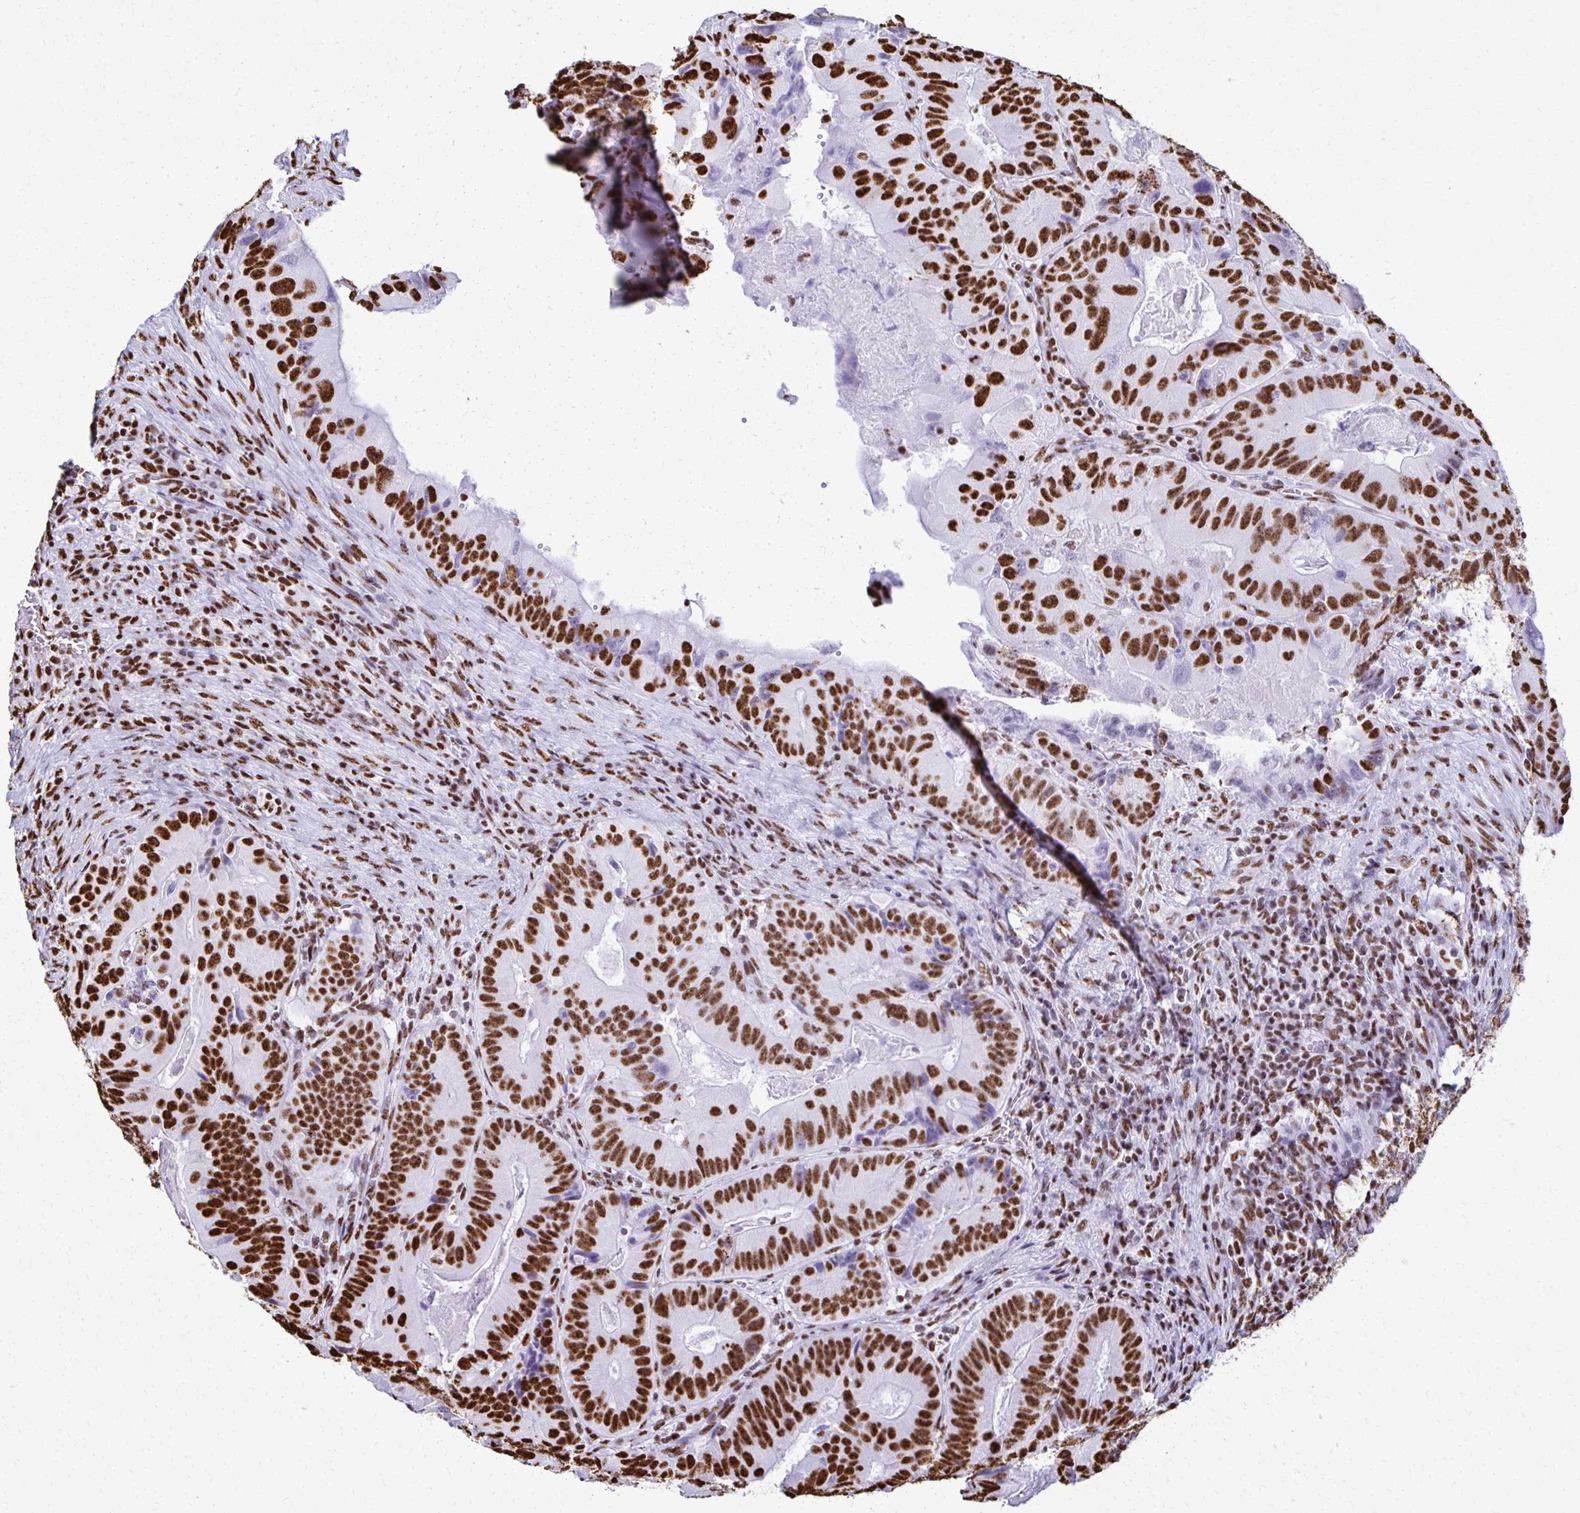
{"staining": {"intensity": "strong", "quantity": ">75%", "location": "nuclear"}, "tissue": "colorectal cancer", "cell_type": "Tumor cells", "image_type": "cancer", "snomed": [{"axis": "morphology", "description": "Adenocarcinoma, NOS"}, {"axis": "topography", "description": "Colon"}], "caption": "This micrograph shows immunohistochemistry (IHC) staining of adenocarcinoma (colorectal), with high strong nuclear expression in about >75% of tumor cells.", "gene": "NONO", "patient": {"sex": "female", "age": 86}}